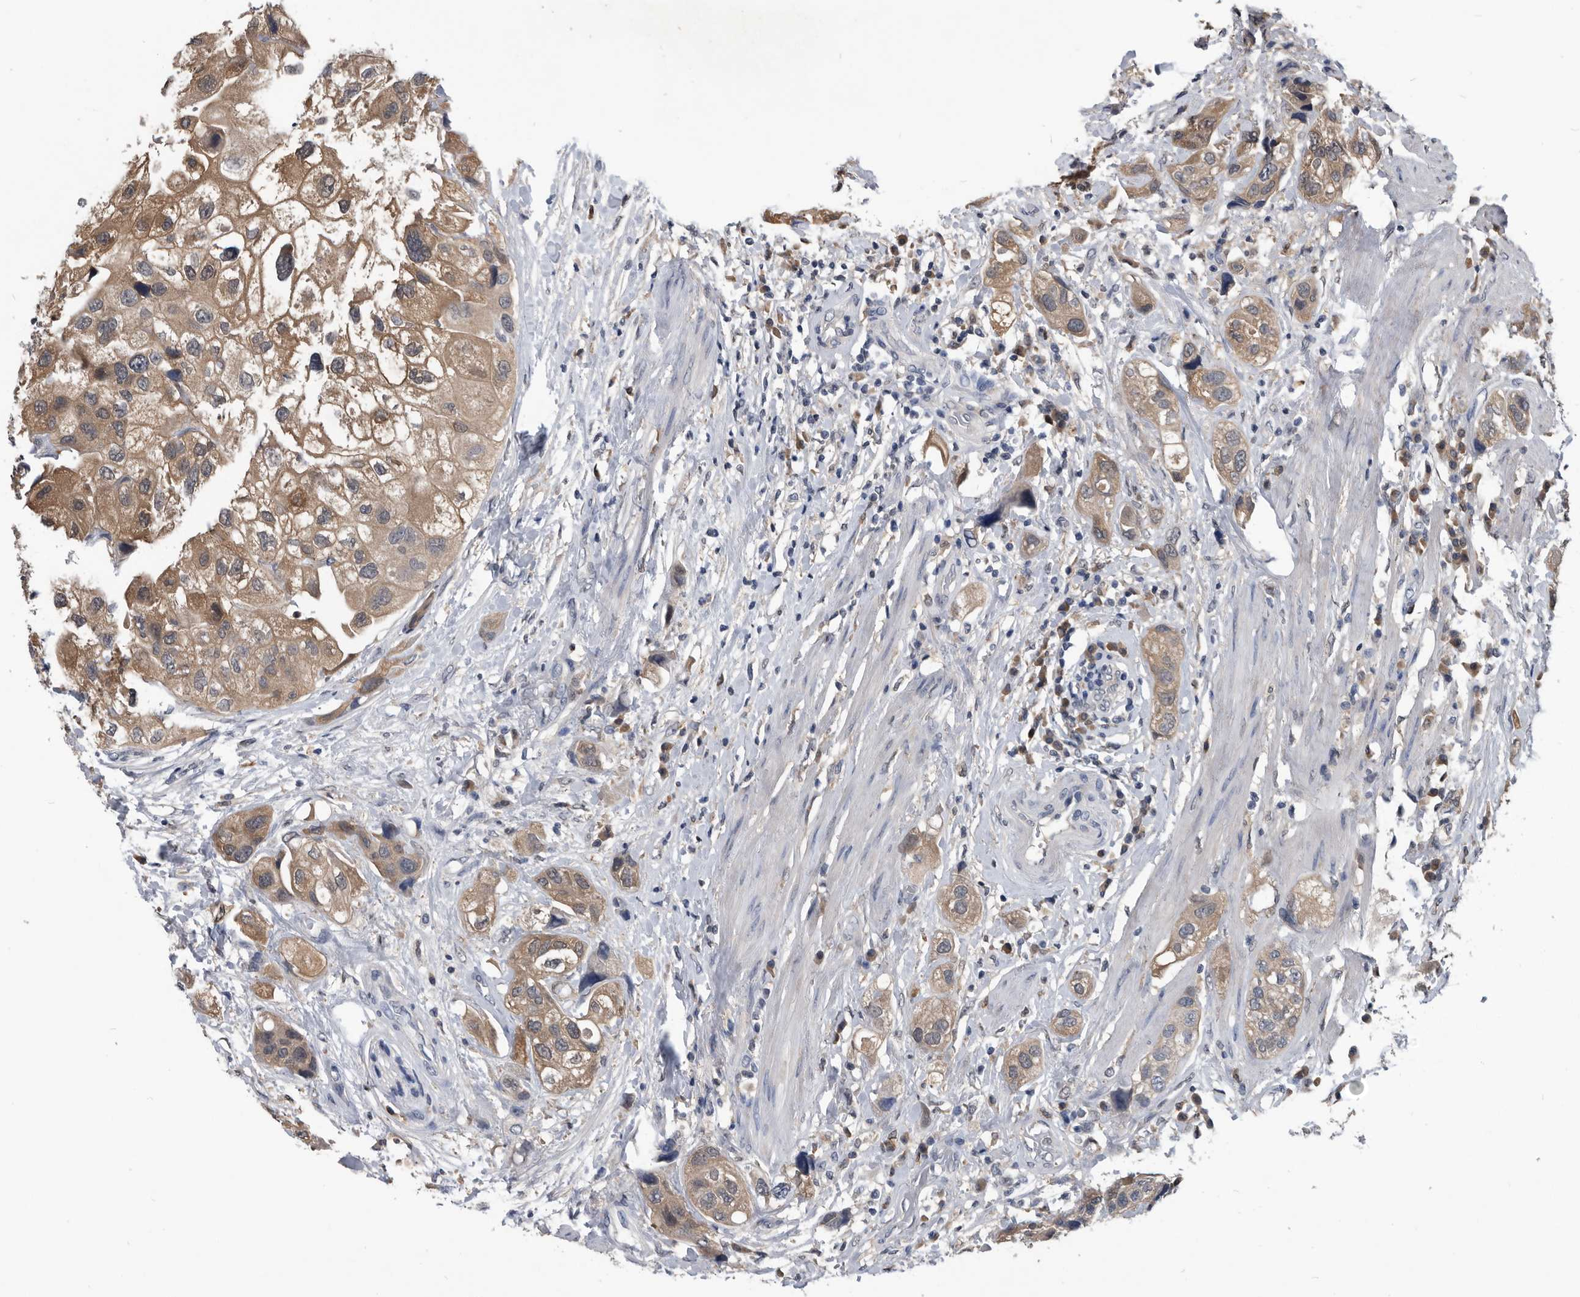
{"staining": {"intensity": "moderate", "quantity": ">75%", "location": "cytoplasmic/membranous"}, "tissue": "urothelial cancer", "cell_type": "Tumor cells", "image_type": "cancer", "snomed": [{"axis": "morphology", "description": "Urothelial carcinoma, High grade"}, {"axis": "topography", "description": "Urinary bladder"}], "caption": "Immunohistochemical staining of urothelial cancer exhibits medium levels of moderate cytoplasmic/membranous protein staining in approximately >75% of tumor cells. (brown staining indicates protein expression, while blue staining denotes nuclei).", "gene": "PDXK", "patient": {"sex": "female", "age": 64}}